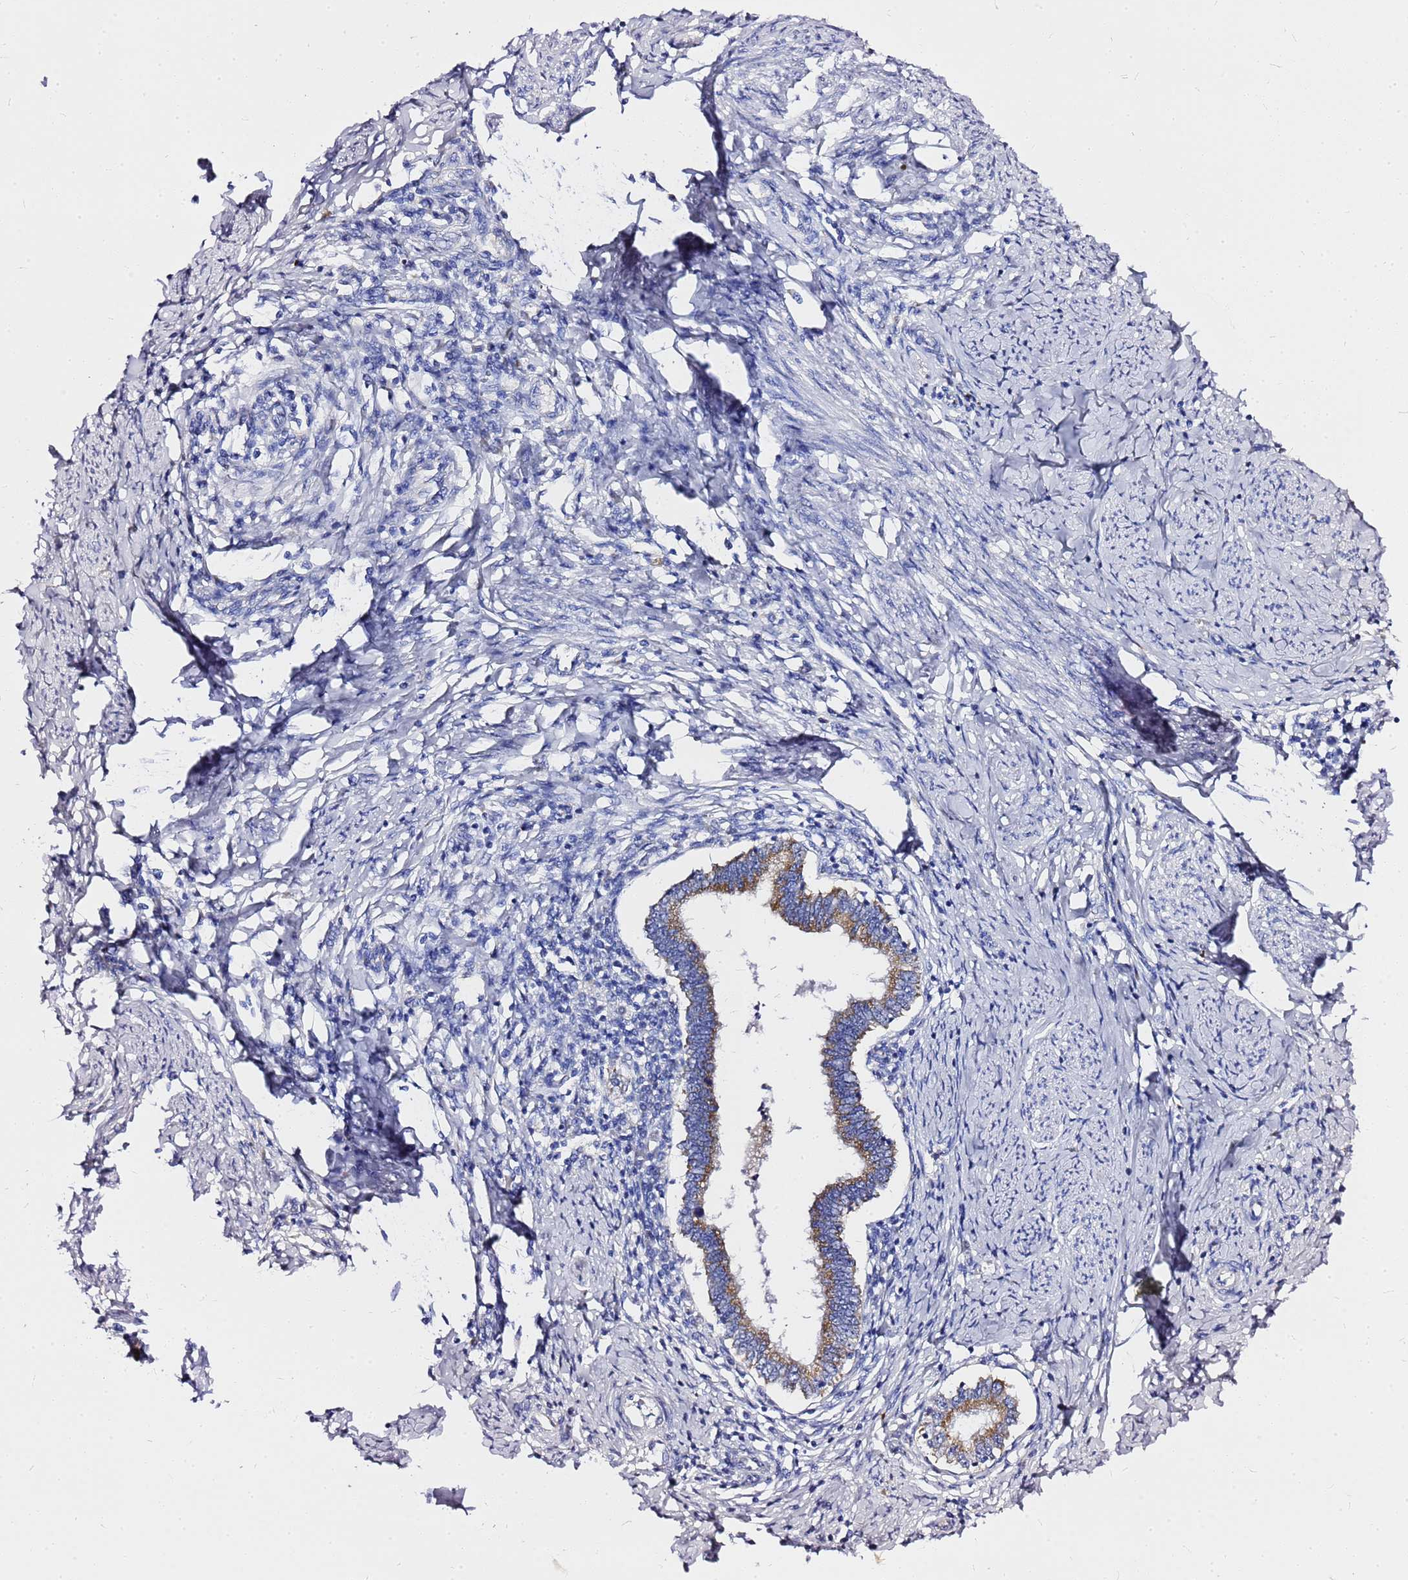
{"staining": {"intensity": "moderate", "quantity": "25%-75%", "location": "cytoplasmic/membranous"}, "tissue": "cervical cancer", "cell_type": "Tumor cells", "image_type": "cancer", "snomed": [{"axis": "morphology", "description": "Adenocarcinoma, NOS"}, {"axis": "topography", "description": "Cervix"}], "caption": "Cervical adenocarcinoma was stained to show a protein in brown. There is medium levels of moderate cytoplasmic/membranous expression in about 25%-75% of tumor cells. (IHC, brightfield microscopy, high magnification).", "gene": "OR52E2", "patient": {"sex": "female", "age": 36}}